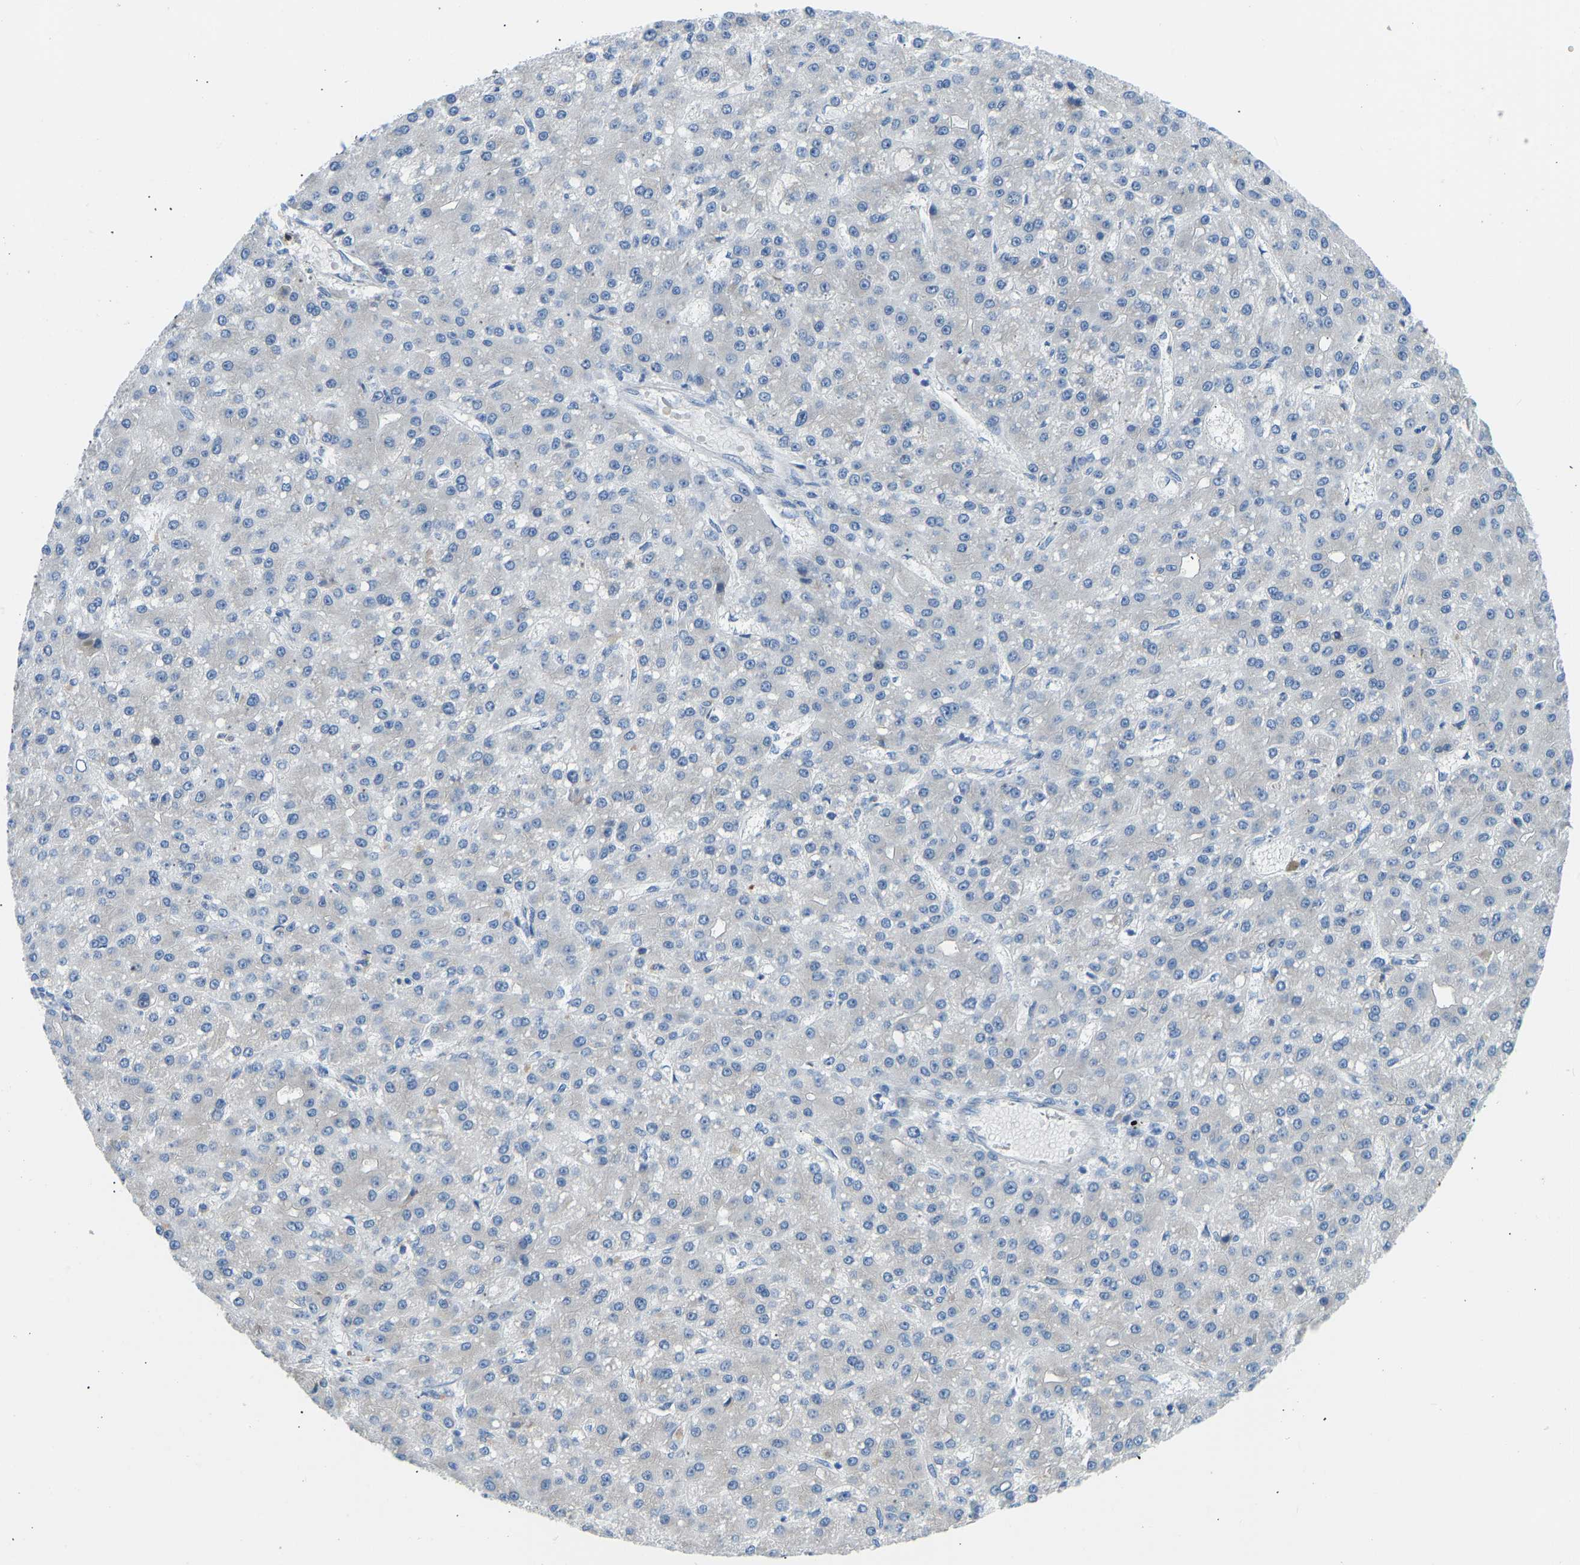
{"staining": {"intensity": "negative", "quantity": "none", "location": "none"}, "tissue": "liver cancer", "cell_type": "Tumor cells", "image_type": "cancer", "snomed": [{"axis": "morphology", "description": "Carcinoma, Hepatocellular, NOS"}, {"axis": "topography", "description": "Liver"}], "caption": "The image displays no significant positivity in tumor cells of liver cancer (hepatocellular carcinoma).", "gene": "COL15A1", "patient": {"sex": "male", "age": 67}}